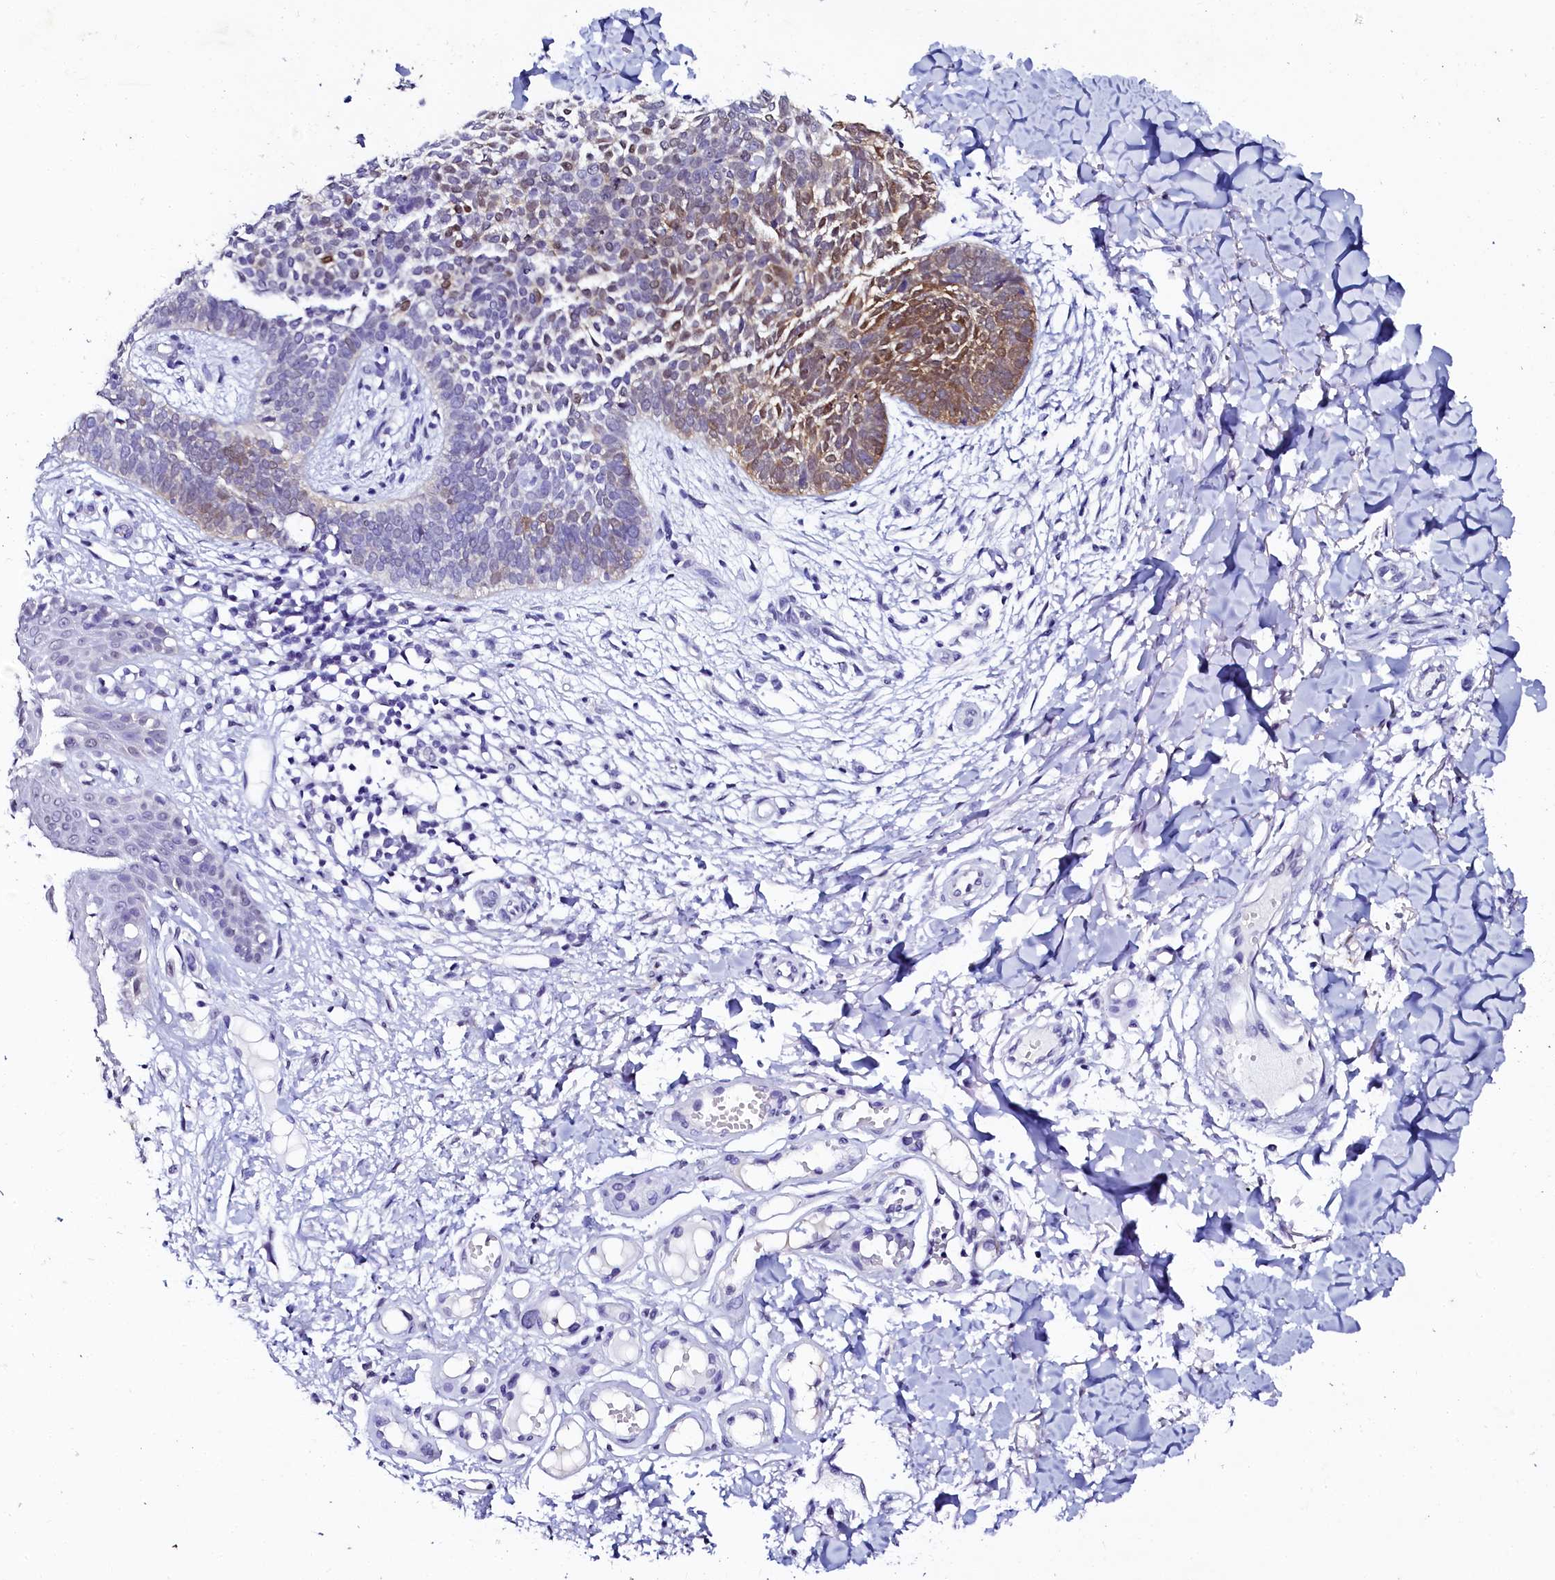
{"staining": {"intensity": "moderate", "quantity": "<25%", "location": "cytoplasmic/membranous"}, "tissue": "skin cancer", "cell_type": "Tumor cells", "image_type": "cancer", "snomed": [{"axis": "morphology", "description": "Basal cell carcinoma"}, {"axis": "topography", "description": "Skin"}], "caption": "About <25% of tumor cells in human skin cancer (basal cell carcinoma) display moderate cytoplasmic/membranous protein positivity as visualized by brown immunohistochemical staining.", "gene": "SORD", "patient": {"sex": "female", "age": 64}}